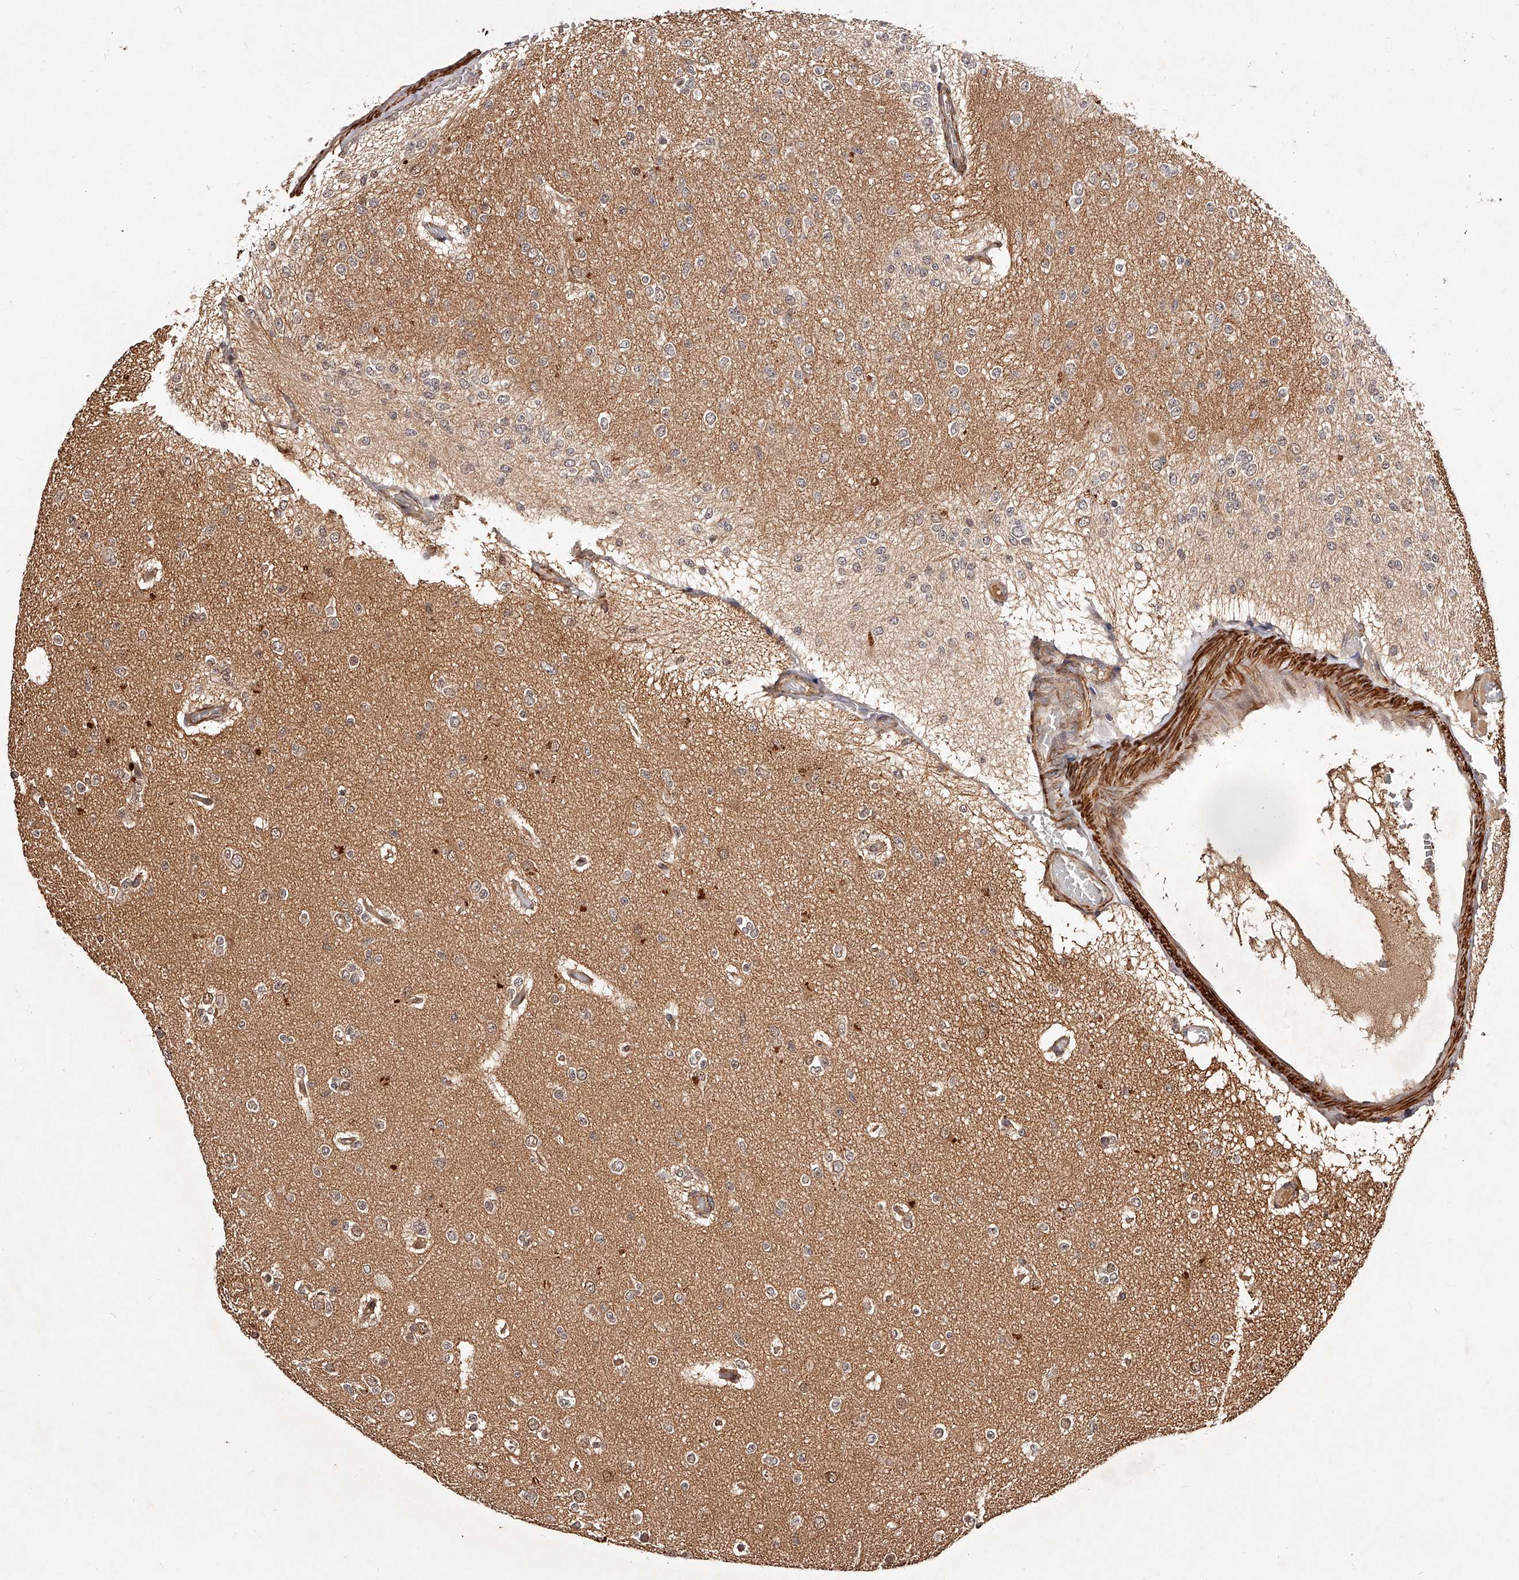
{"staining": {"intensity": "weak", "quantity": "<25%", "location": "cytoplasmic/membranous,nuclear"}, "tissue": "glioma", "cell_type": "Tumor cells", "image_type": "cancer", "snomed": [{"axis": "morphology", "description": "Glioma, malignant, Low grade"}, {"axis": "topography", "description": "Brain"}], "caption": "Micrograph shows no protein positivity in tumor cells of malignant glioma (low-grade) tissue. (DAB (3,3'-diaminobenzidine) immunohistochemistry, high magnification).", "gene": "CUL7", "patient": {"sex": "female", "age": 22}}